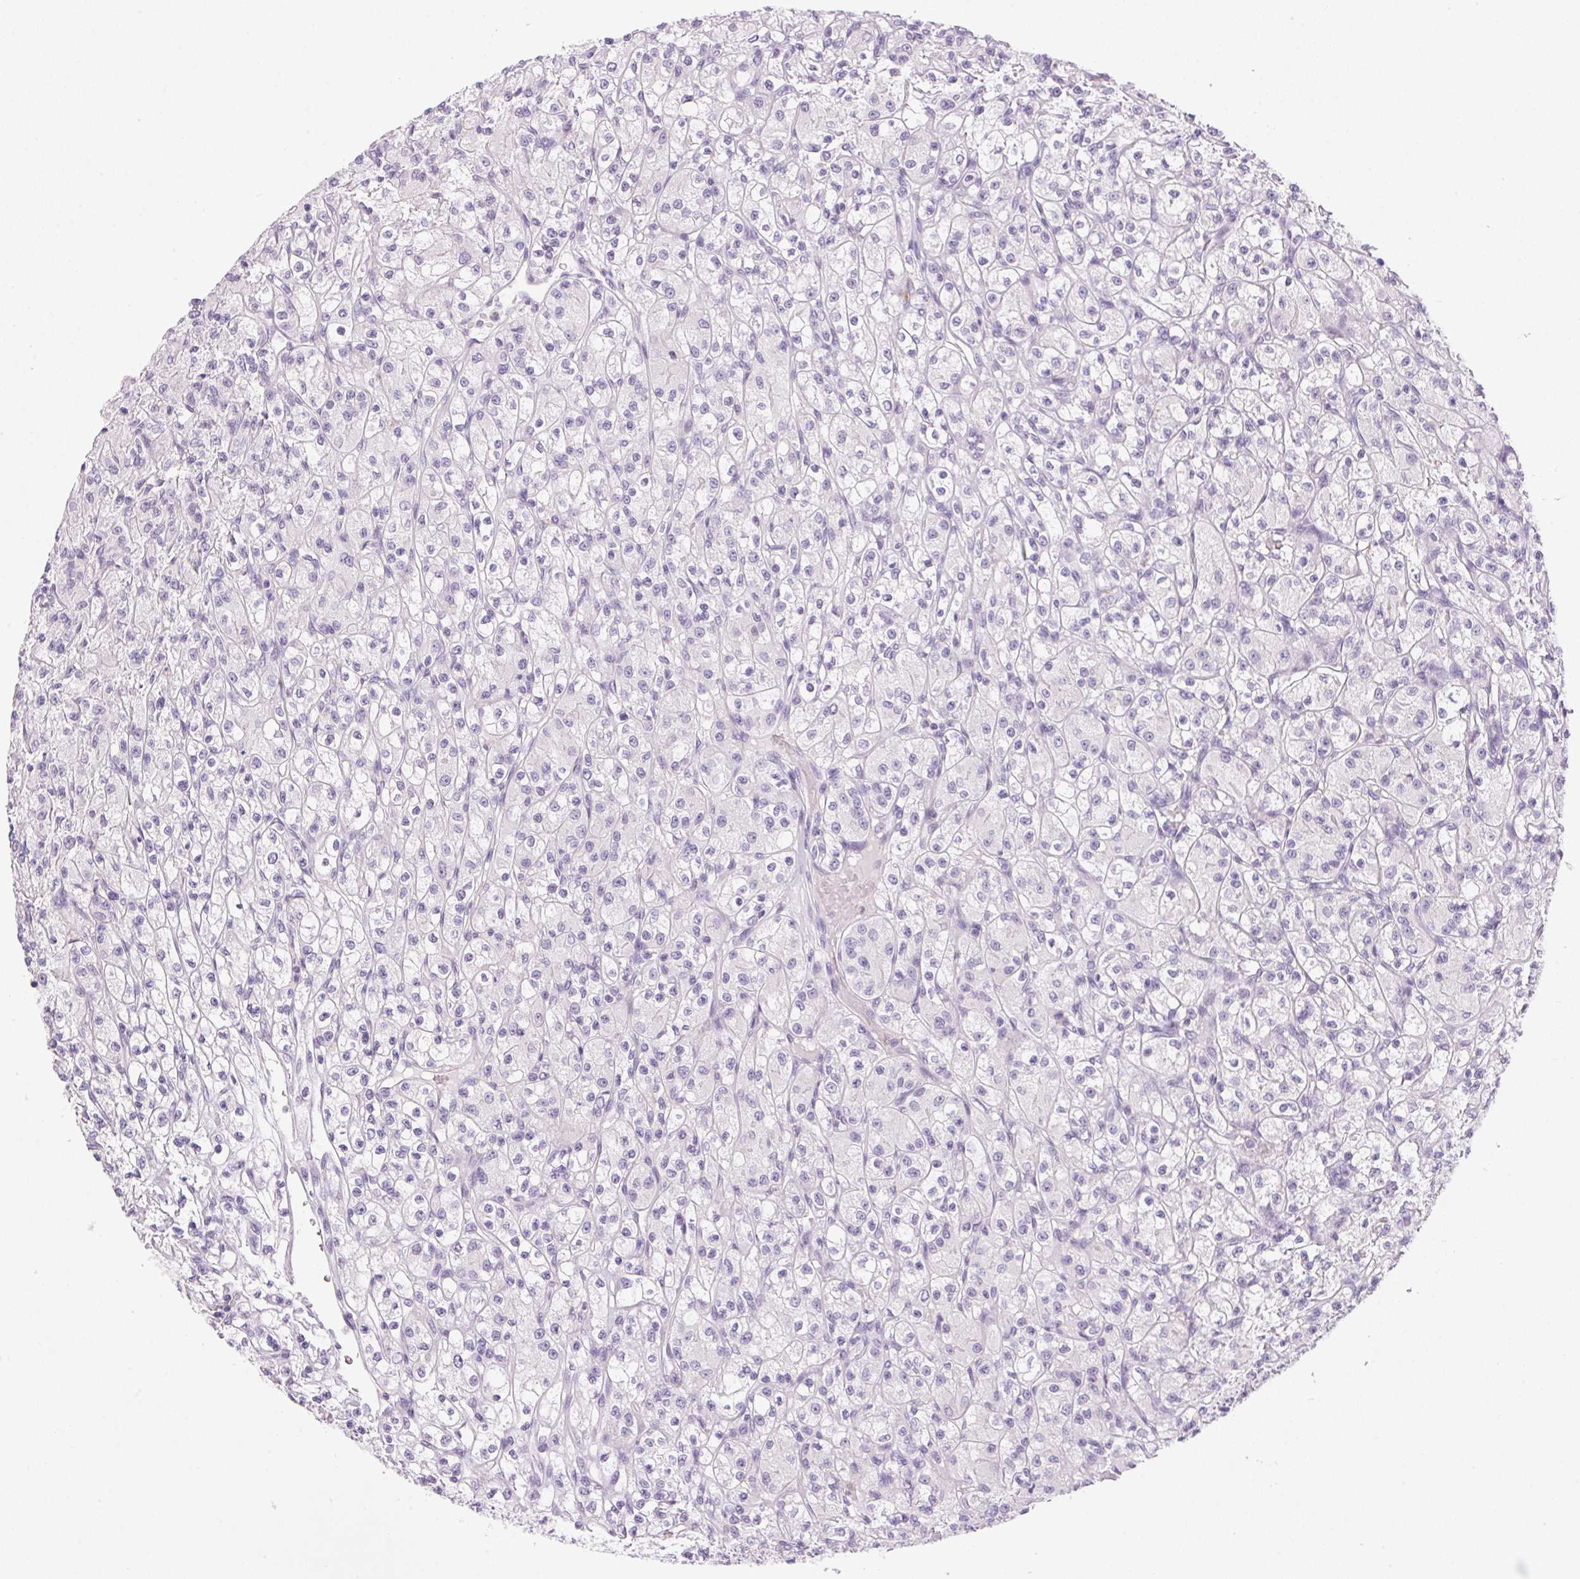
{"staining": {"intensity": "negative", "quantity": "none", "location": "none"}, "tissue": "renal cancer", "cell_type": "Tumor cells", "image_type": "cancer", "snomed": [{"axis": "morphology", "description": "Adenocarcinoma, NOS"}, {"axis": "topography", "description": "Kidney"}], "caption": "Adenocarcinoma (renal) was stained to show a protein in brown. There is no significant expression in tumor cells. The staining is performed using DAB brown chromogen with nuclei counter-stained in using hematoxylin.", "gene": "ECPAS", "patient": {"sex": "female", "age": 70}}